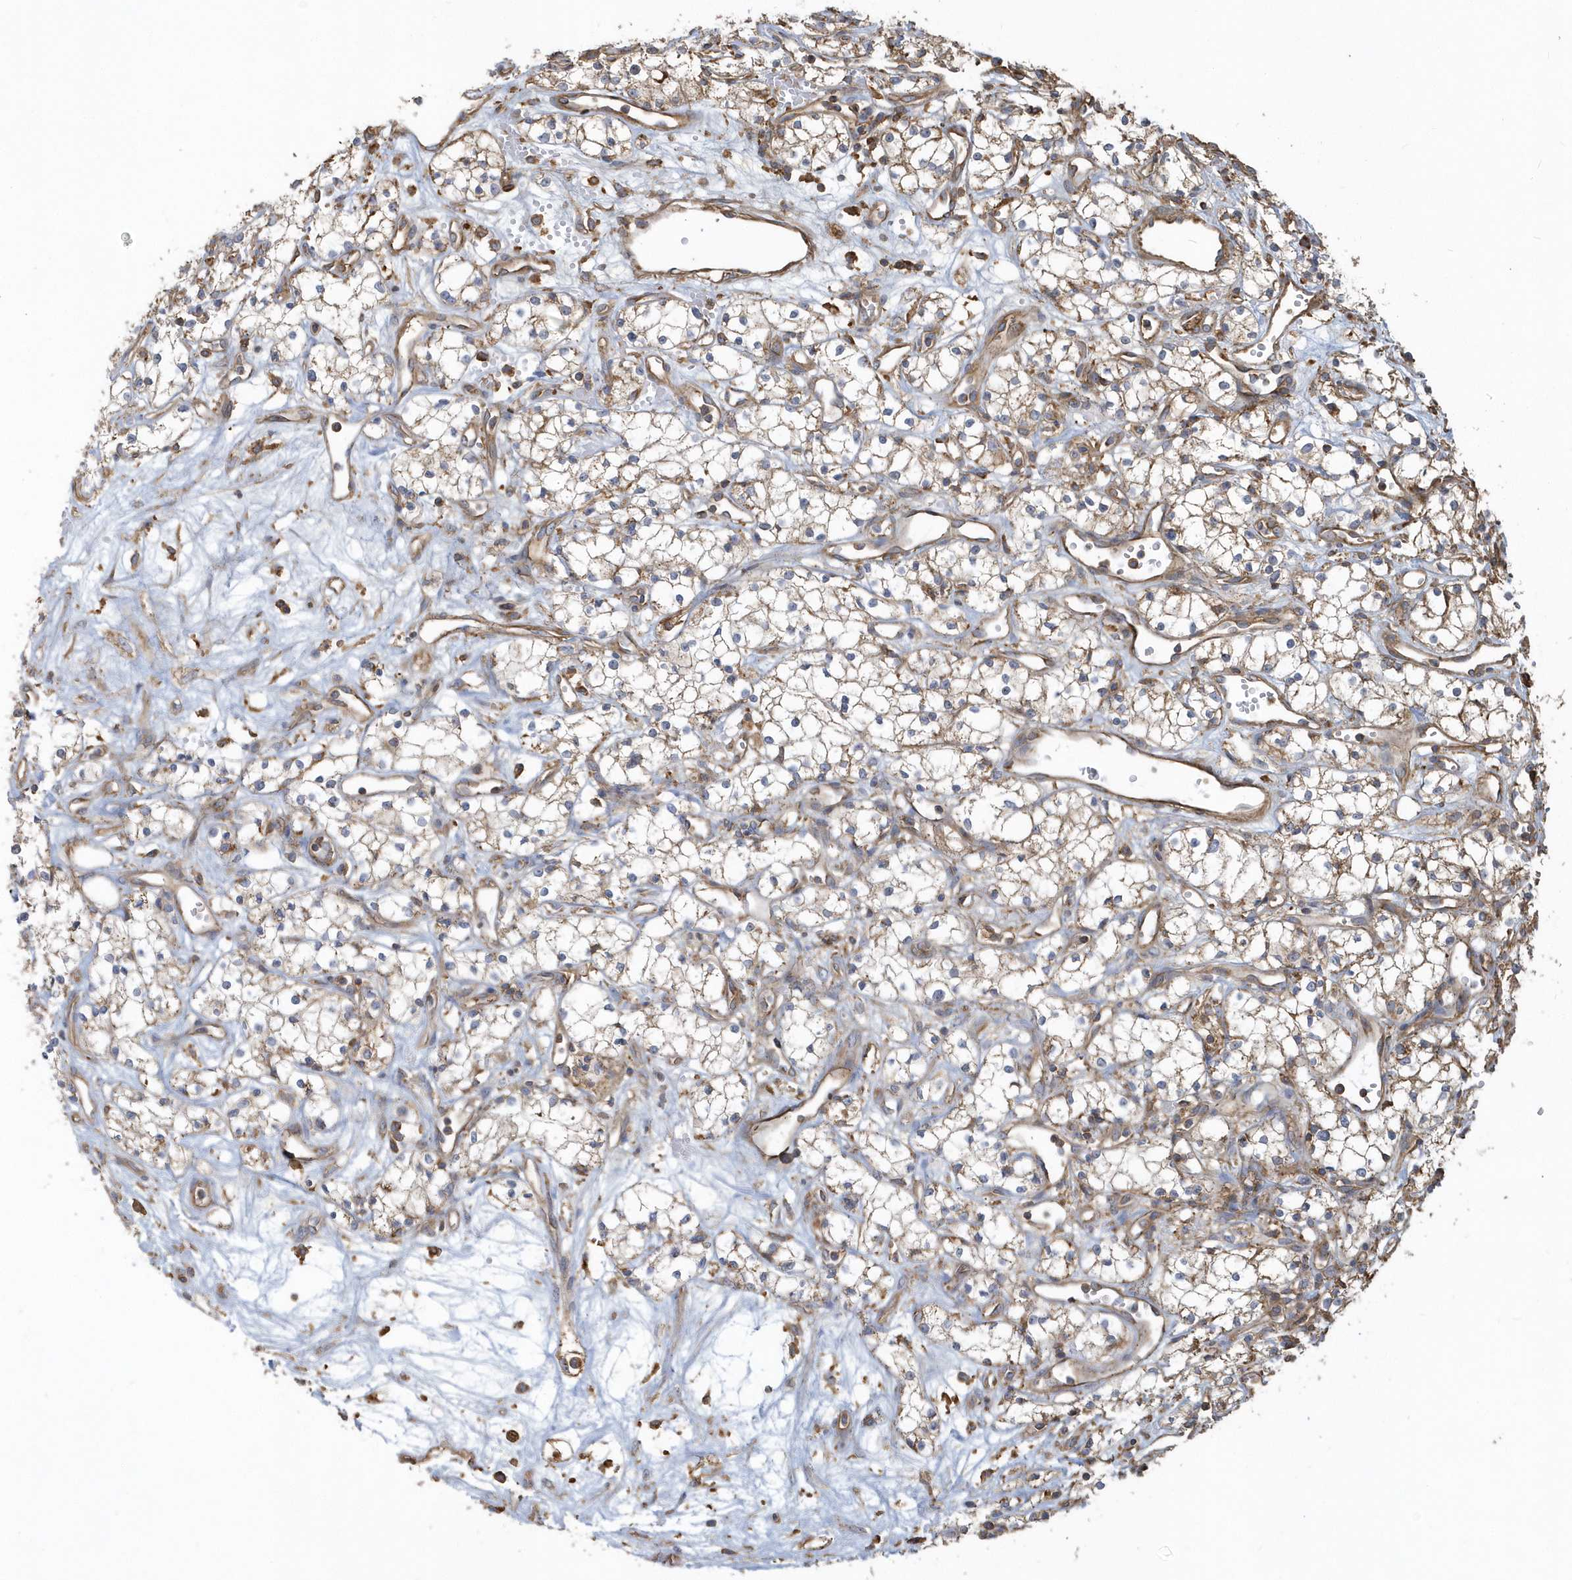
{"staining": {"intensity": "weak", "quantity": ">75%", "location": "cytoplasmic/membranous"}, "tissue": "renal cancer", "cell_type": "Tumor cells", "image_type": "cancer", "snomed": [{"axis": "morphology", "description": "Adenocarcinoma, NOS"}, {"axis": "topography", "description": "Kidney"}], "caption": "IHC of human renal adenocarcinoma reveals low levels of weak cytoplasmic/membranous staining in approximately >75% of tumor cells.", "gene": "TRAIP", "patient": {"sex": "male", "age": 59}}